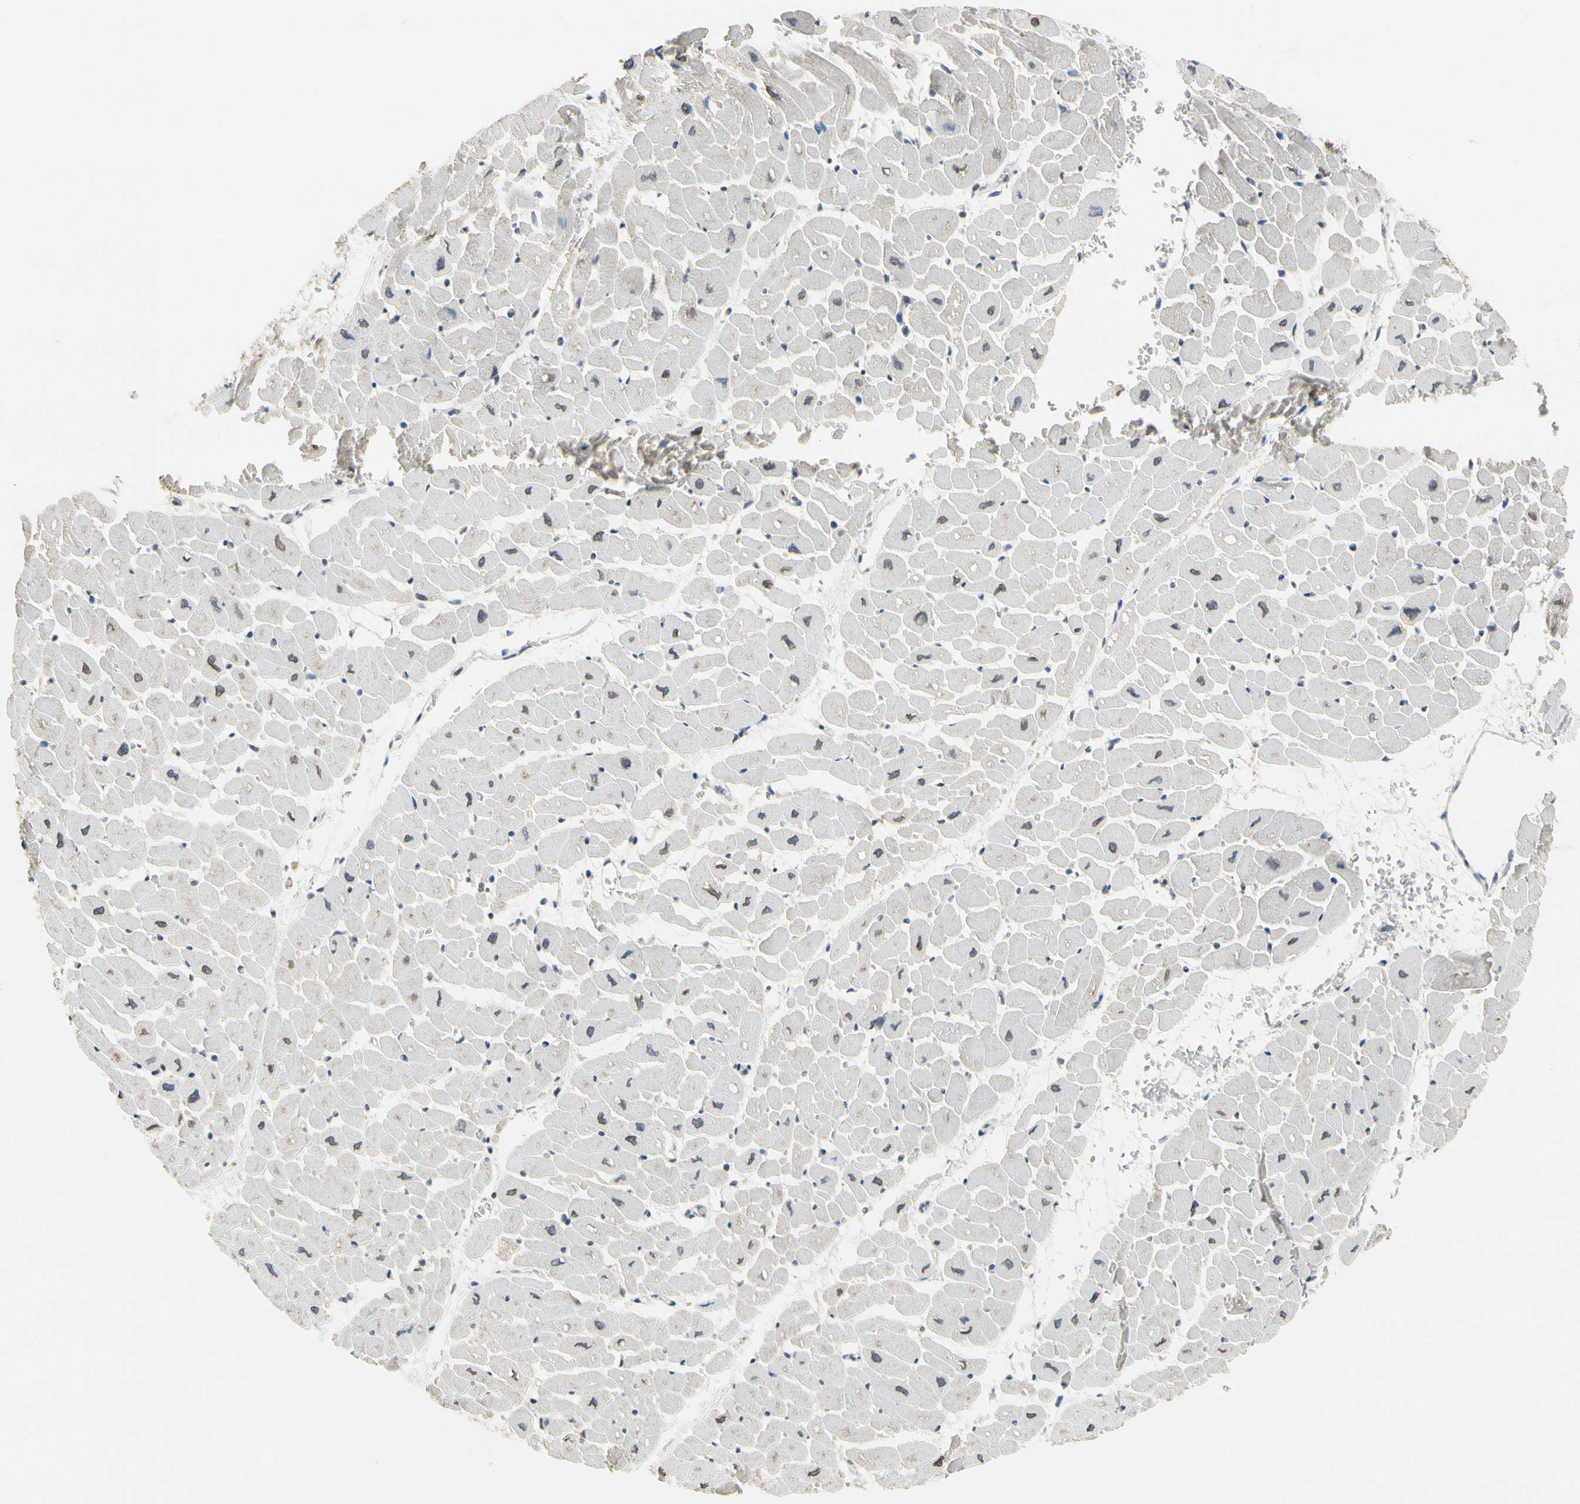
{"staining": {"intensity": "weak", "quantity": "<25%", "location": "cytoplasmic/membranous,nuclear"}, "tissue": "heart muscle", "cell_type": "Cardiomyocytes", "image_type": "normal", "snomed": [{"axis": "morphology", "description": "Normal tissue, NOS"}, {"axis": "topography", "description": "Heart"}], "caption": "This is an immunohistochemistry (IHC) micrograph of unremarkable human heart muscle. There is no staining in cardiomyocytes.", "gene": "NFATC2", "patient": {"sex": "male", "age": 45}}